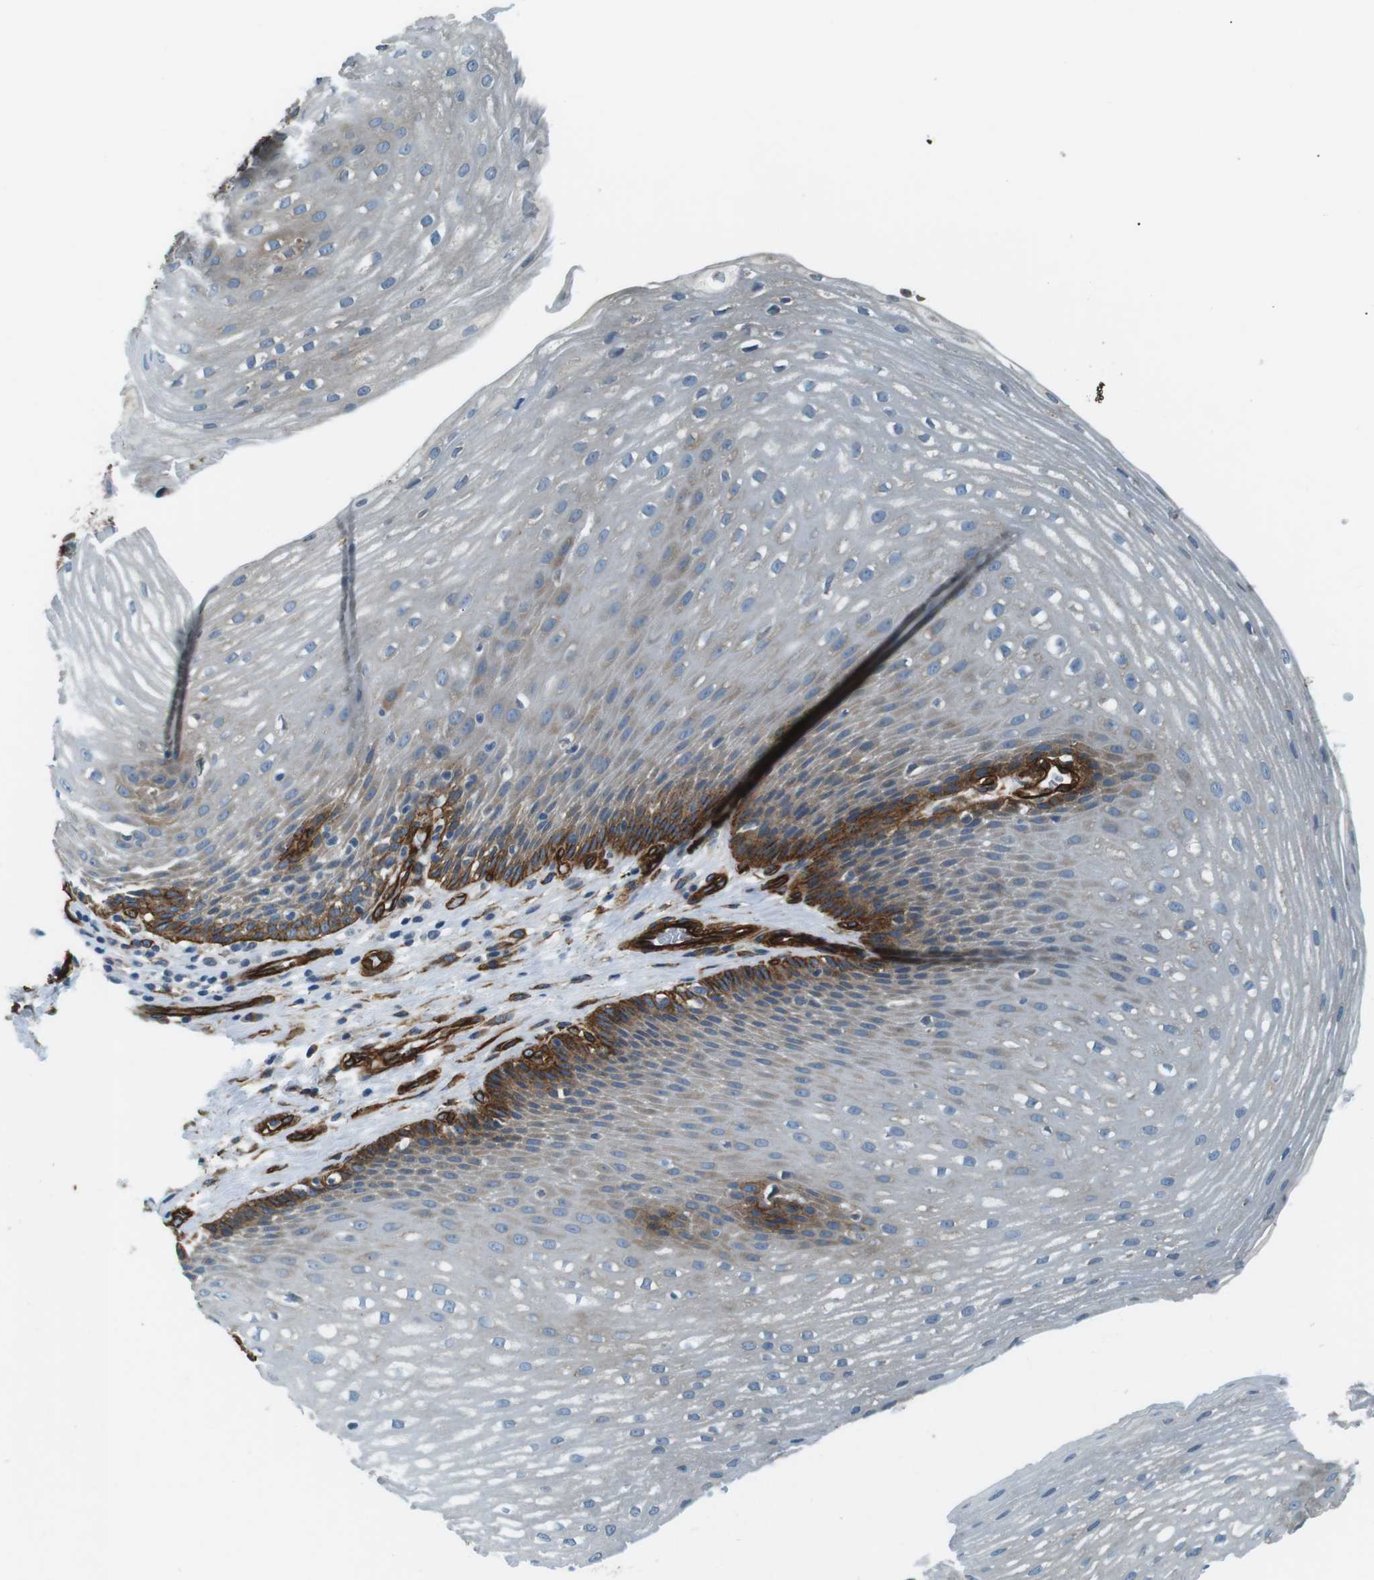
{"staining": {"intensity": "moderate", "quantity": "<25%", "location": "cytoplasmic/membranous"}, "tissue": "esophagus", "cell_type": "Squamous epithelial cells", "image_type": "normal", "snomed": [{"axis": "morphology", "description": "Normal tissue, NOS"}, {"axis": "topography", "description": "Esophagus"}], "caption": "Squamous epithelial cells demonstrate low levels of moderate cytoplasmic/membranous staining in approximately <25% of cells in unremarkable human esophagus.", "gene": "ODR4", "patient": {"sex": "male", "age": 48}}